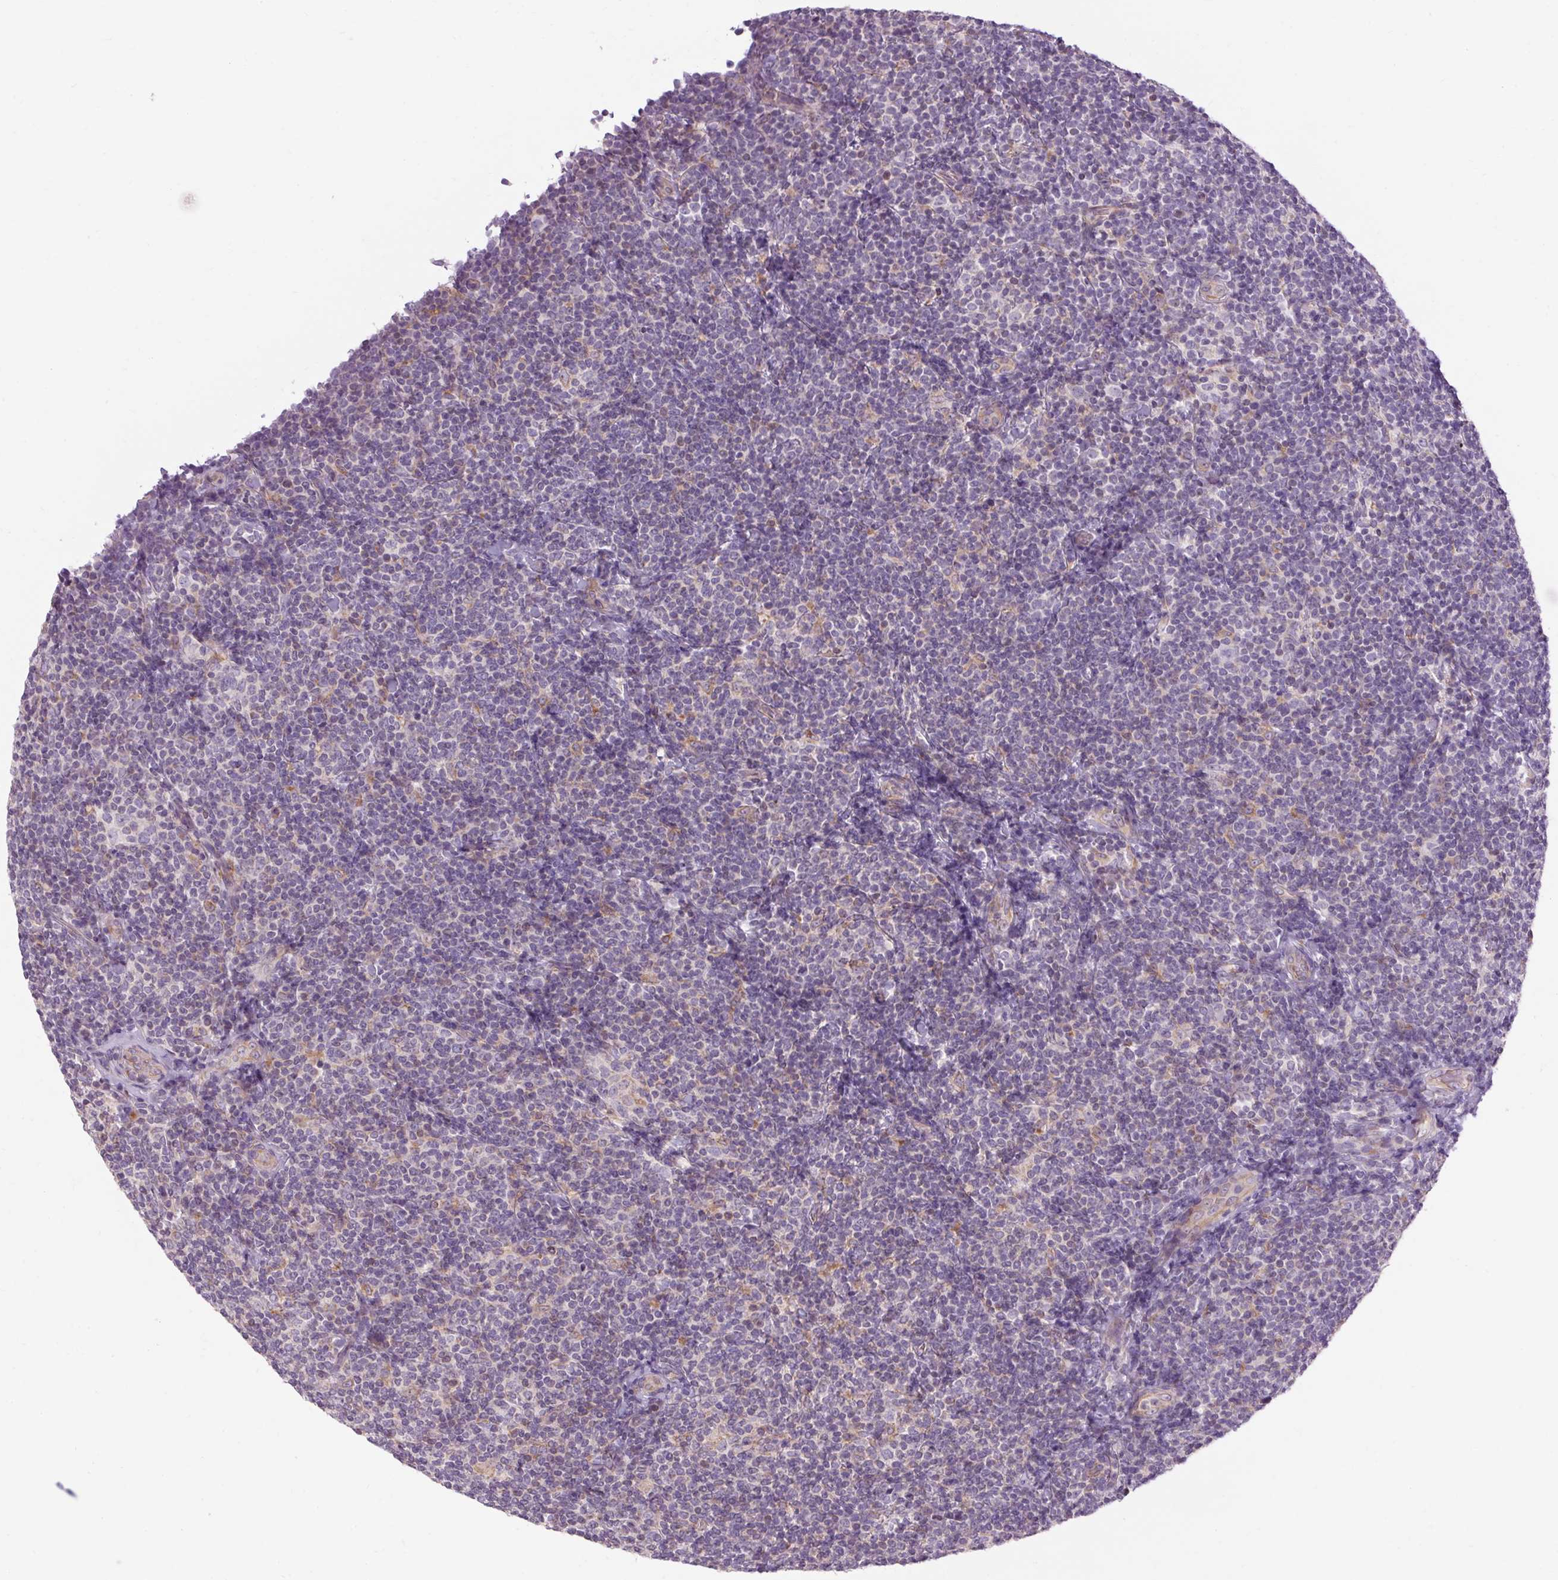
{"staining": {"intensity": "moderate", "quantity": "<25%", "location": "cytoplasmic/membranous"}, "tissue": "lymphoma", "cell_type": "Tumor cells", "image_type": "cancer", "snomed": [{"axis": "morphology", "description": "Malignant lymphoma, non-Hodgkin's type, Low grade"}, {"axis": "topography", "description": "Lymph node"}], "caption": "This micrograph exhibits IHC staining of human lymphoma, with low moderate cytoplasmic/membranous expression in about <25% of tumor cells.", "gene": "TM6SF1", "patient": {"sex": "female", "age": 56}}